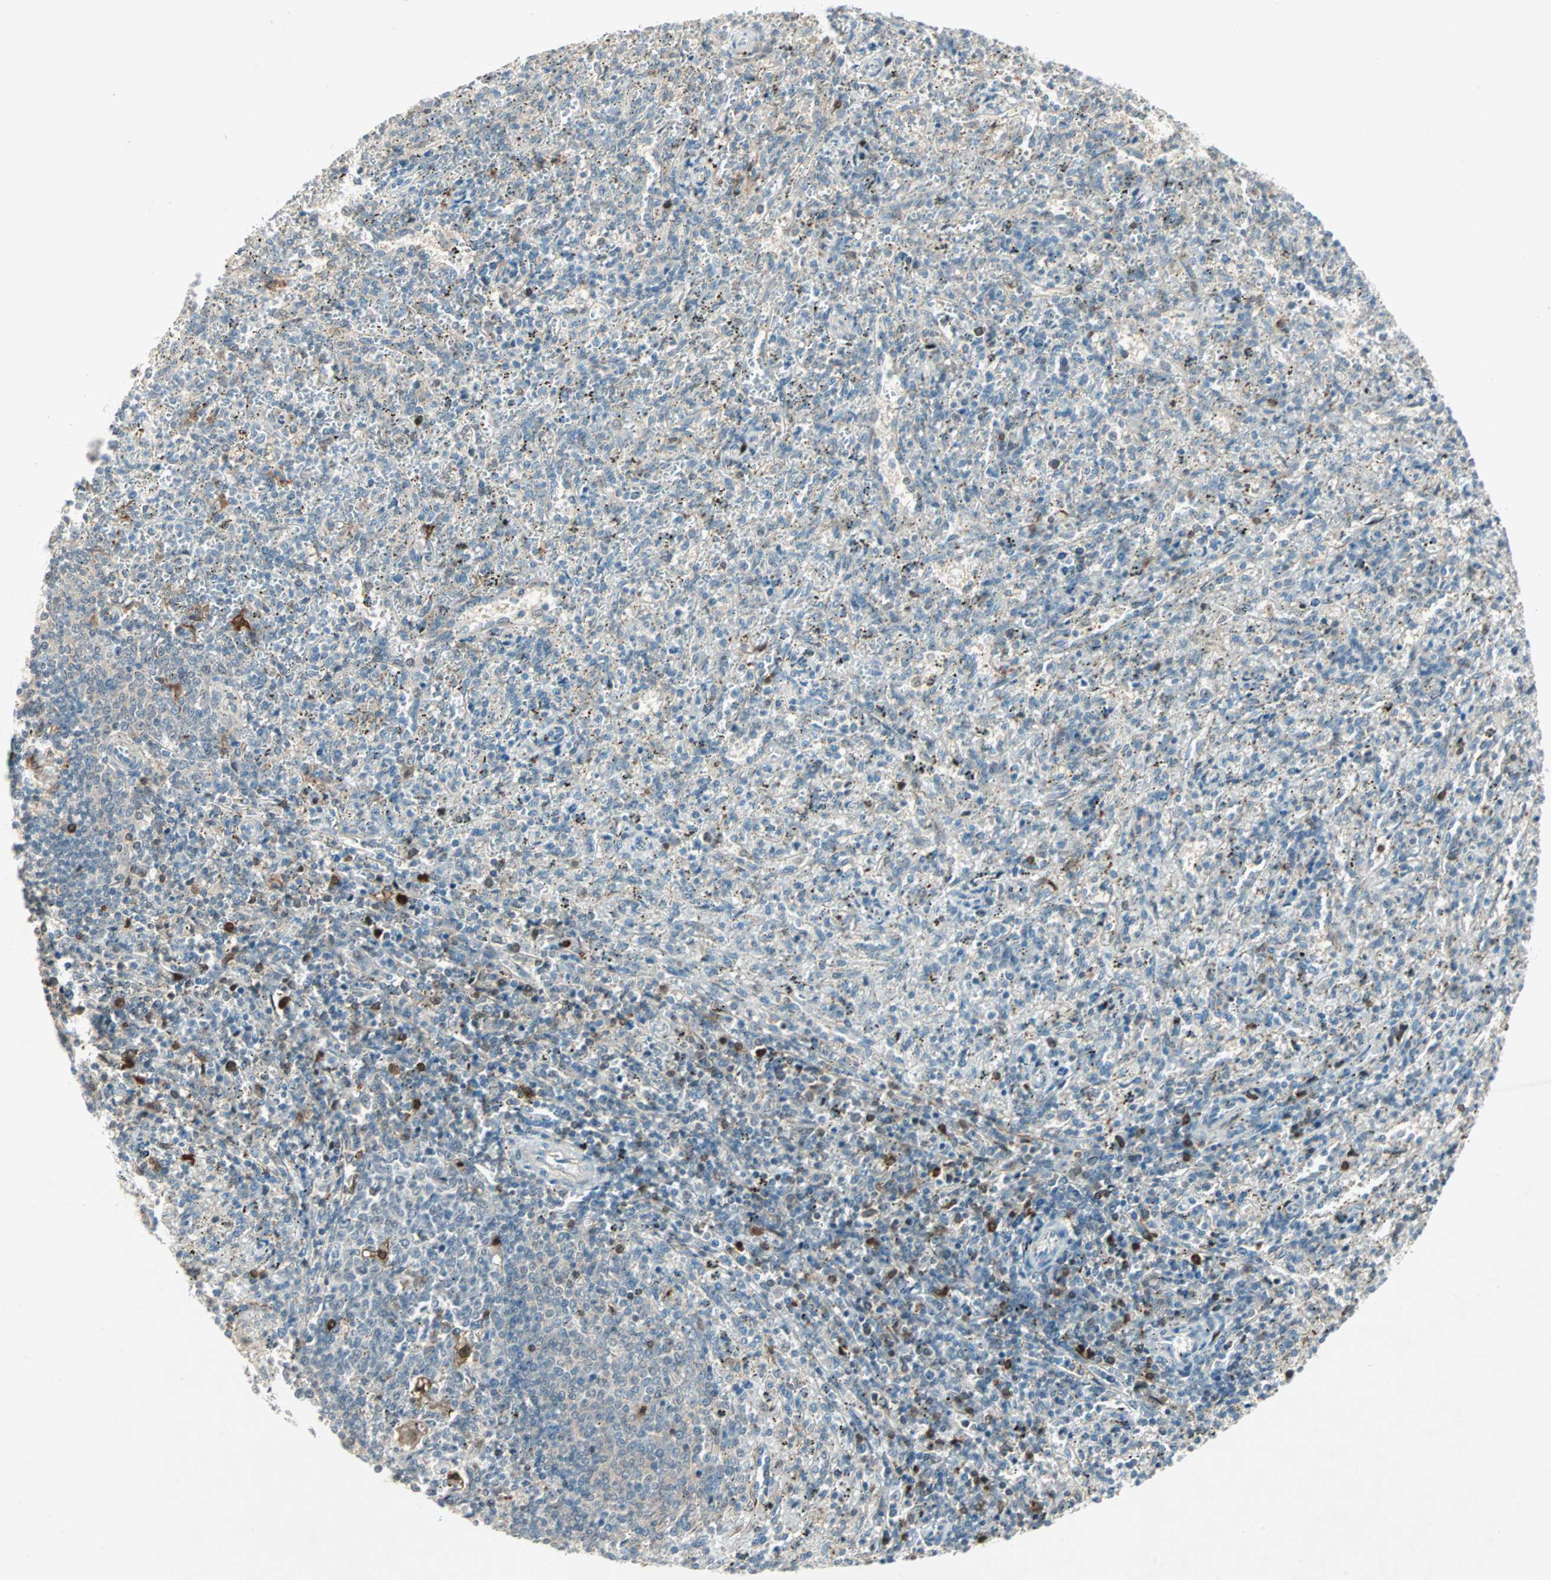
{"staining": {"intensity": "weak", "quantity": "<25%", "location": "cytoplasmic/membranous"}, "tissue": "spleen", "cell_type": "Cells in red pulp", "image_type": "normal", "snomed": [{"axis": "morphology", "description": "Normal tissue, NOS"}, {"axis": "topography", "description": "Spleen"}], "caption": "DAB immunohistochemical staining of normal spleen shows no significant positivity in cells in red pulp.", "gene": "RTL6", "patient": {"sex": "female", "age": 10}}